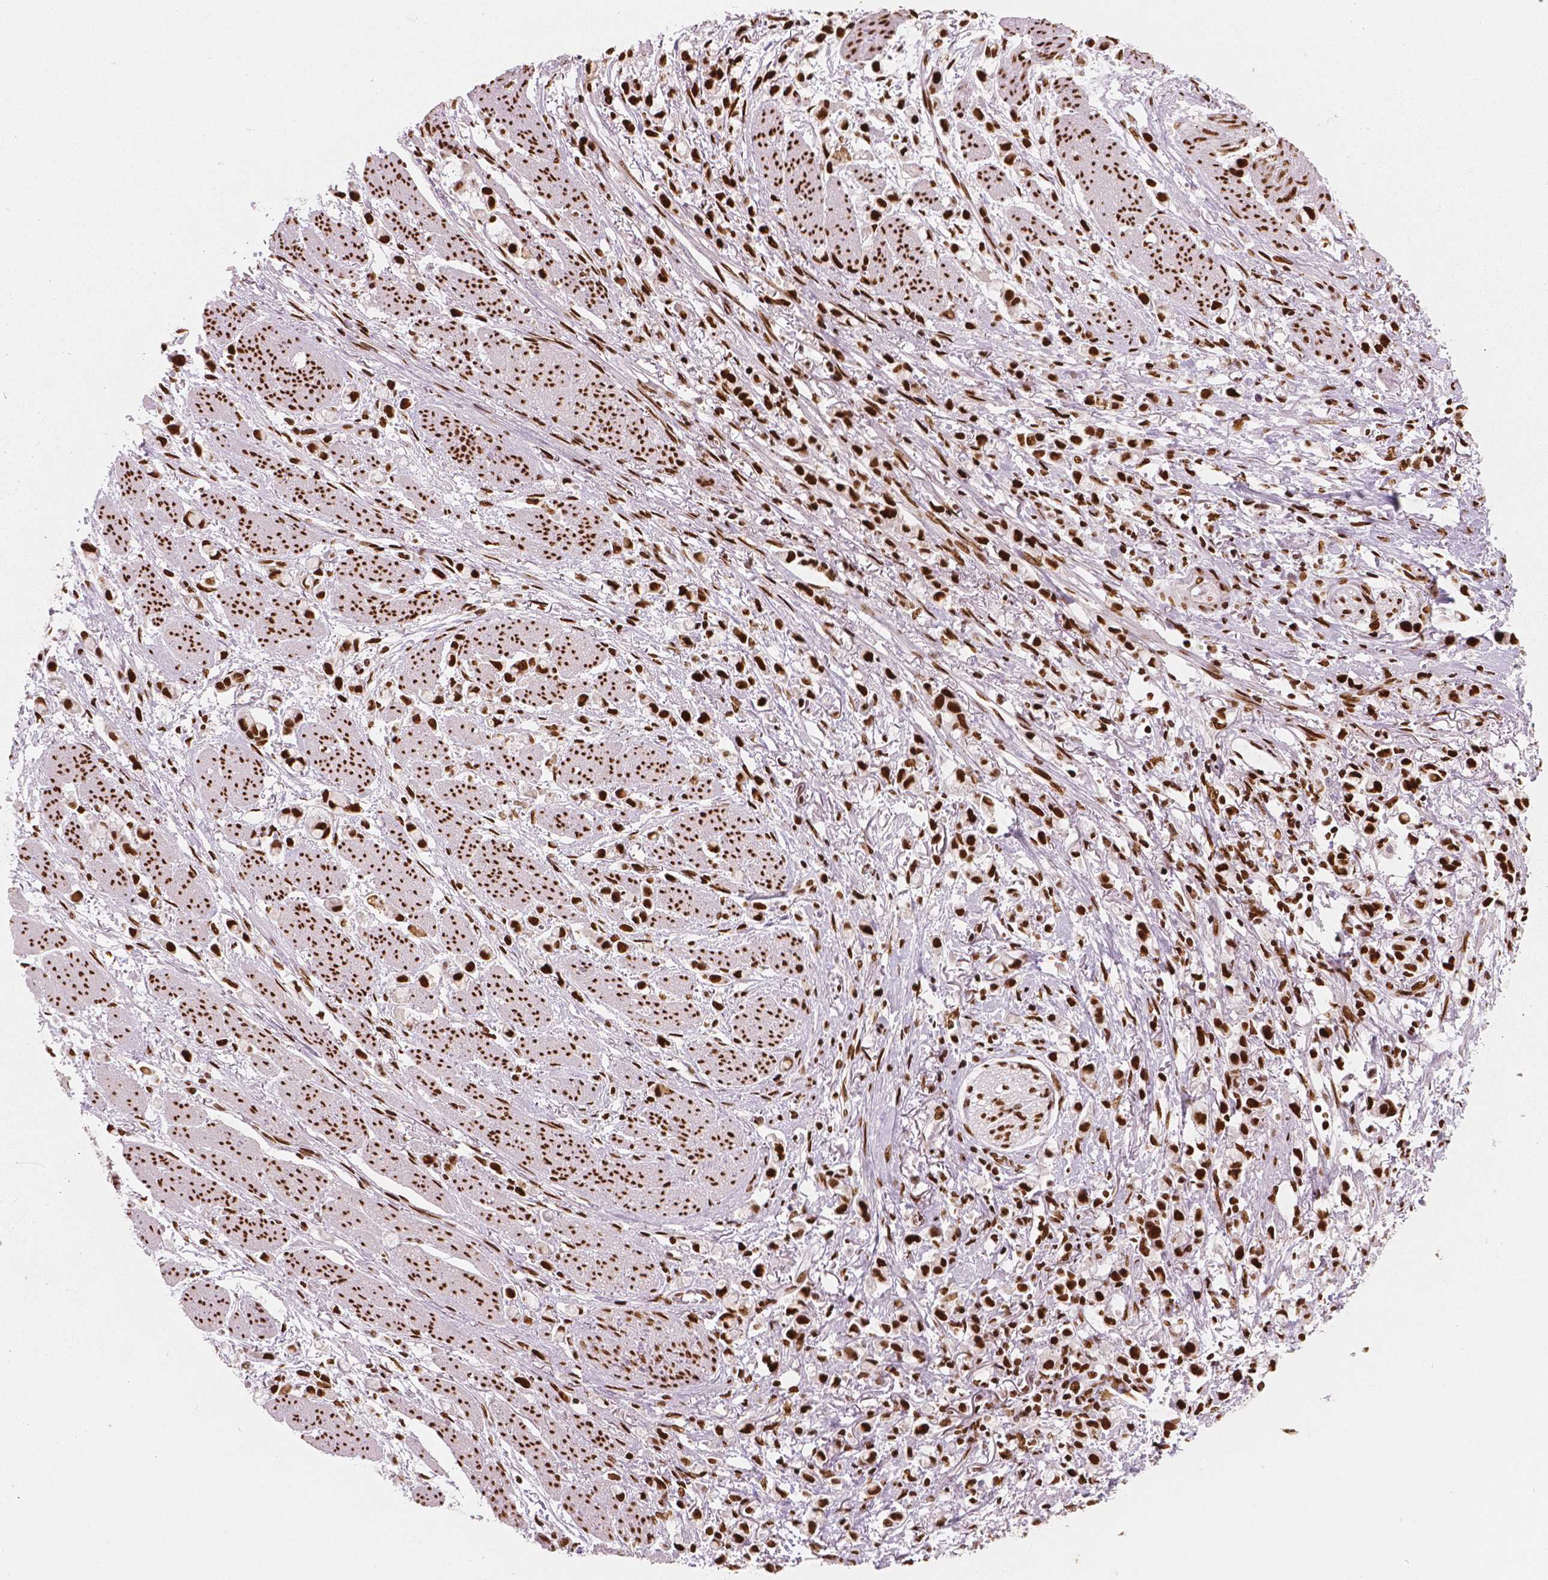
{"staining": {"intensity": "strong", "quantity": ">75%", "location": "nuclear"}, "tissue": "stomach cancer", "cell_type": "Tumor cells", "image_type": "cancer", "snomed": [{"axis": "morphology", "description": "Adenocarcinoma, NOS"}, {"axis": "topography", "description": "Stomach"}], "caption": "The immunohistochemical stain labels strong nuclear positivity in tumor cells of stomach cancer tissue.", "gene": "BRD4", "patient": {"sex": "female", "age": 81}}